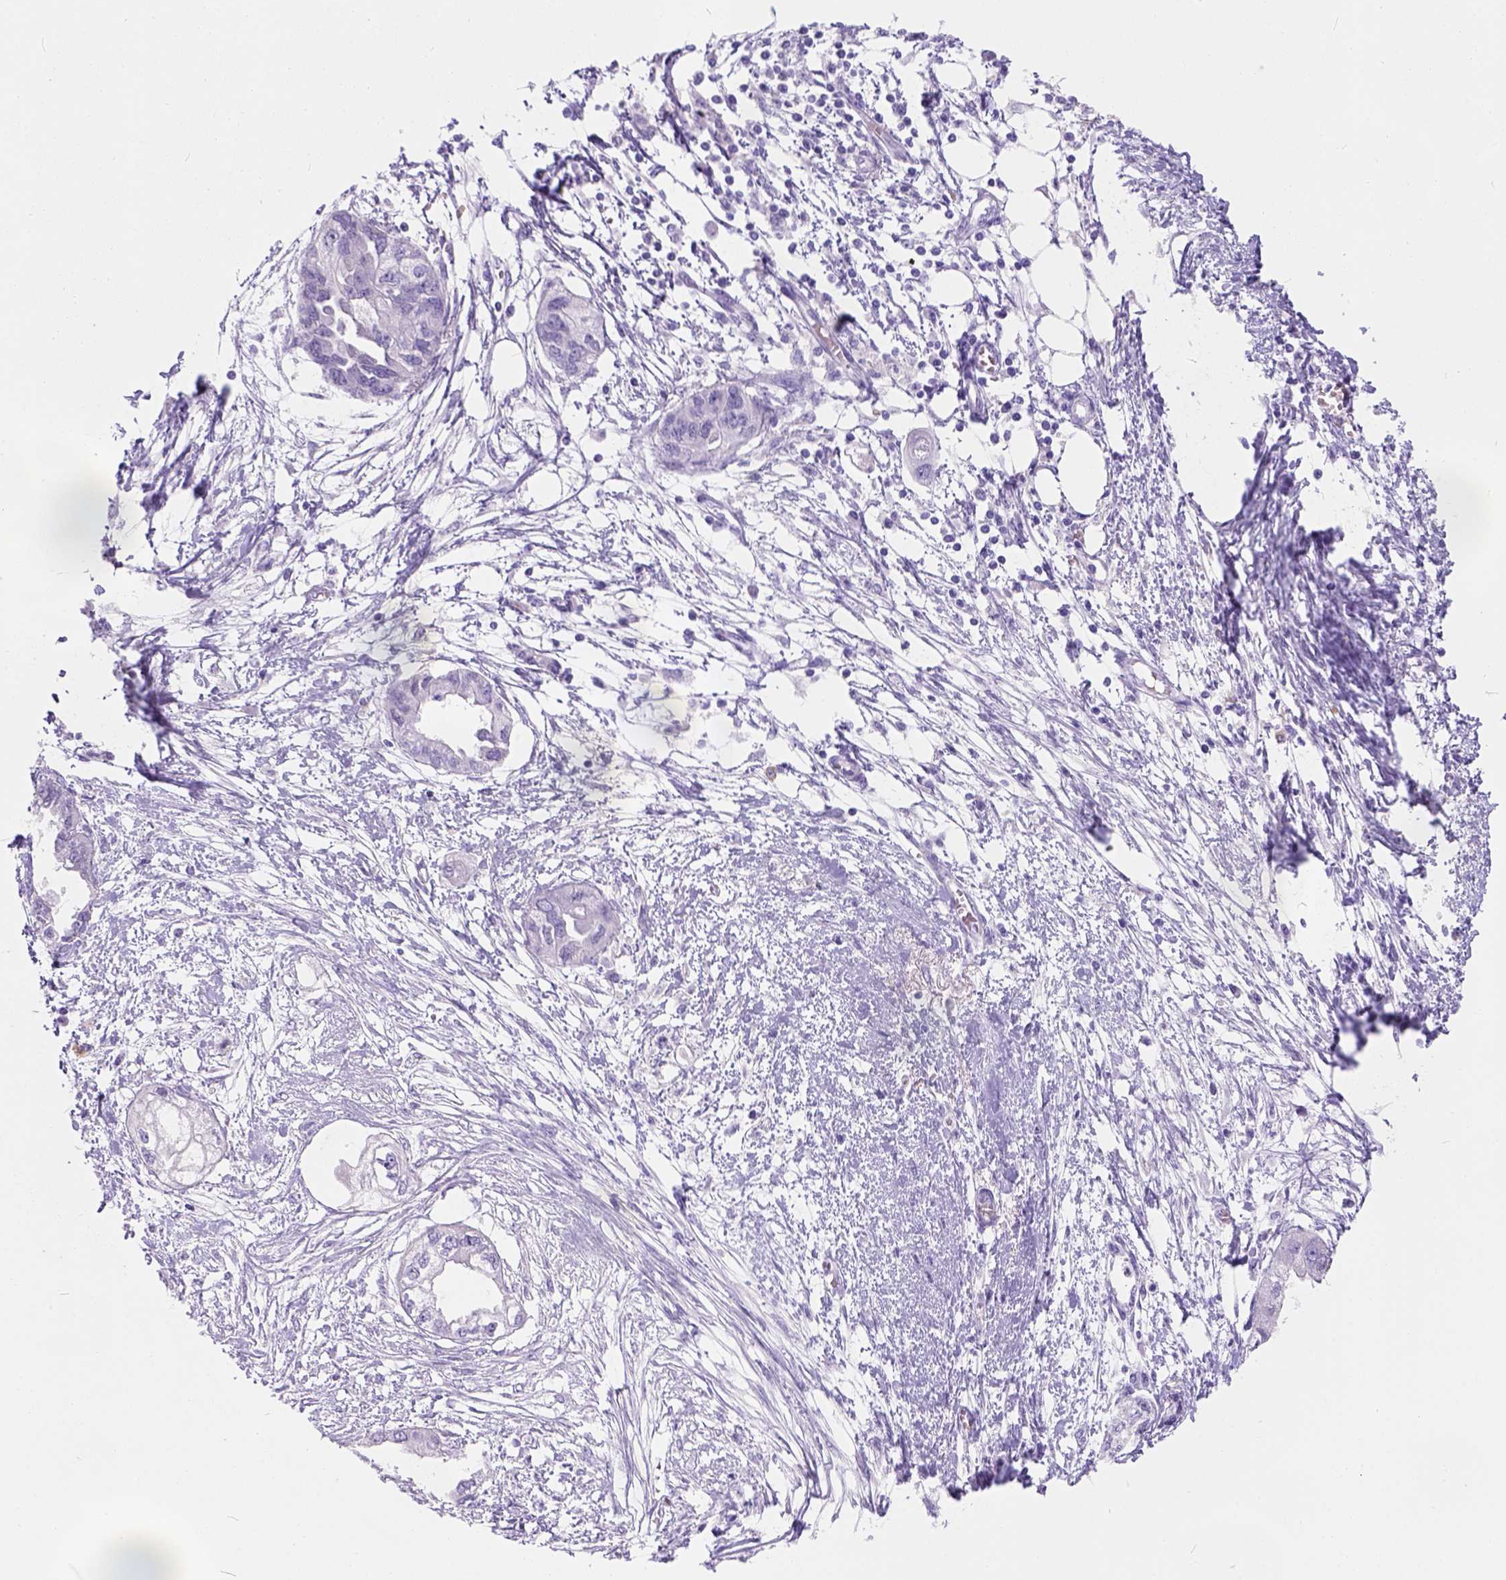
{"staining": {"intensity": "negative", "quantity": "none", "location": "none"}, "tissue": "endometrial cancer", "cell_type": "Tumor cells", "image_type": "cancer", "snomed": [{"axis": "morphology", "description": "Adenocarcinoma, NOS"}, {"axis": "morphology", "description": "Adenocarcinoma, metastatic, NOS"}, {"axis": "topography", "description": "Adipose tissue"}, {"axis": "topography", "description": "Endometrium"}], "caption": "The photomicrograph reveals no staining of tumor cells in adenocarcinoma (endometrial).", "gene": "PHF7", "patient": {"sex": "female", "age": 67}}